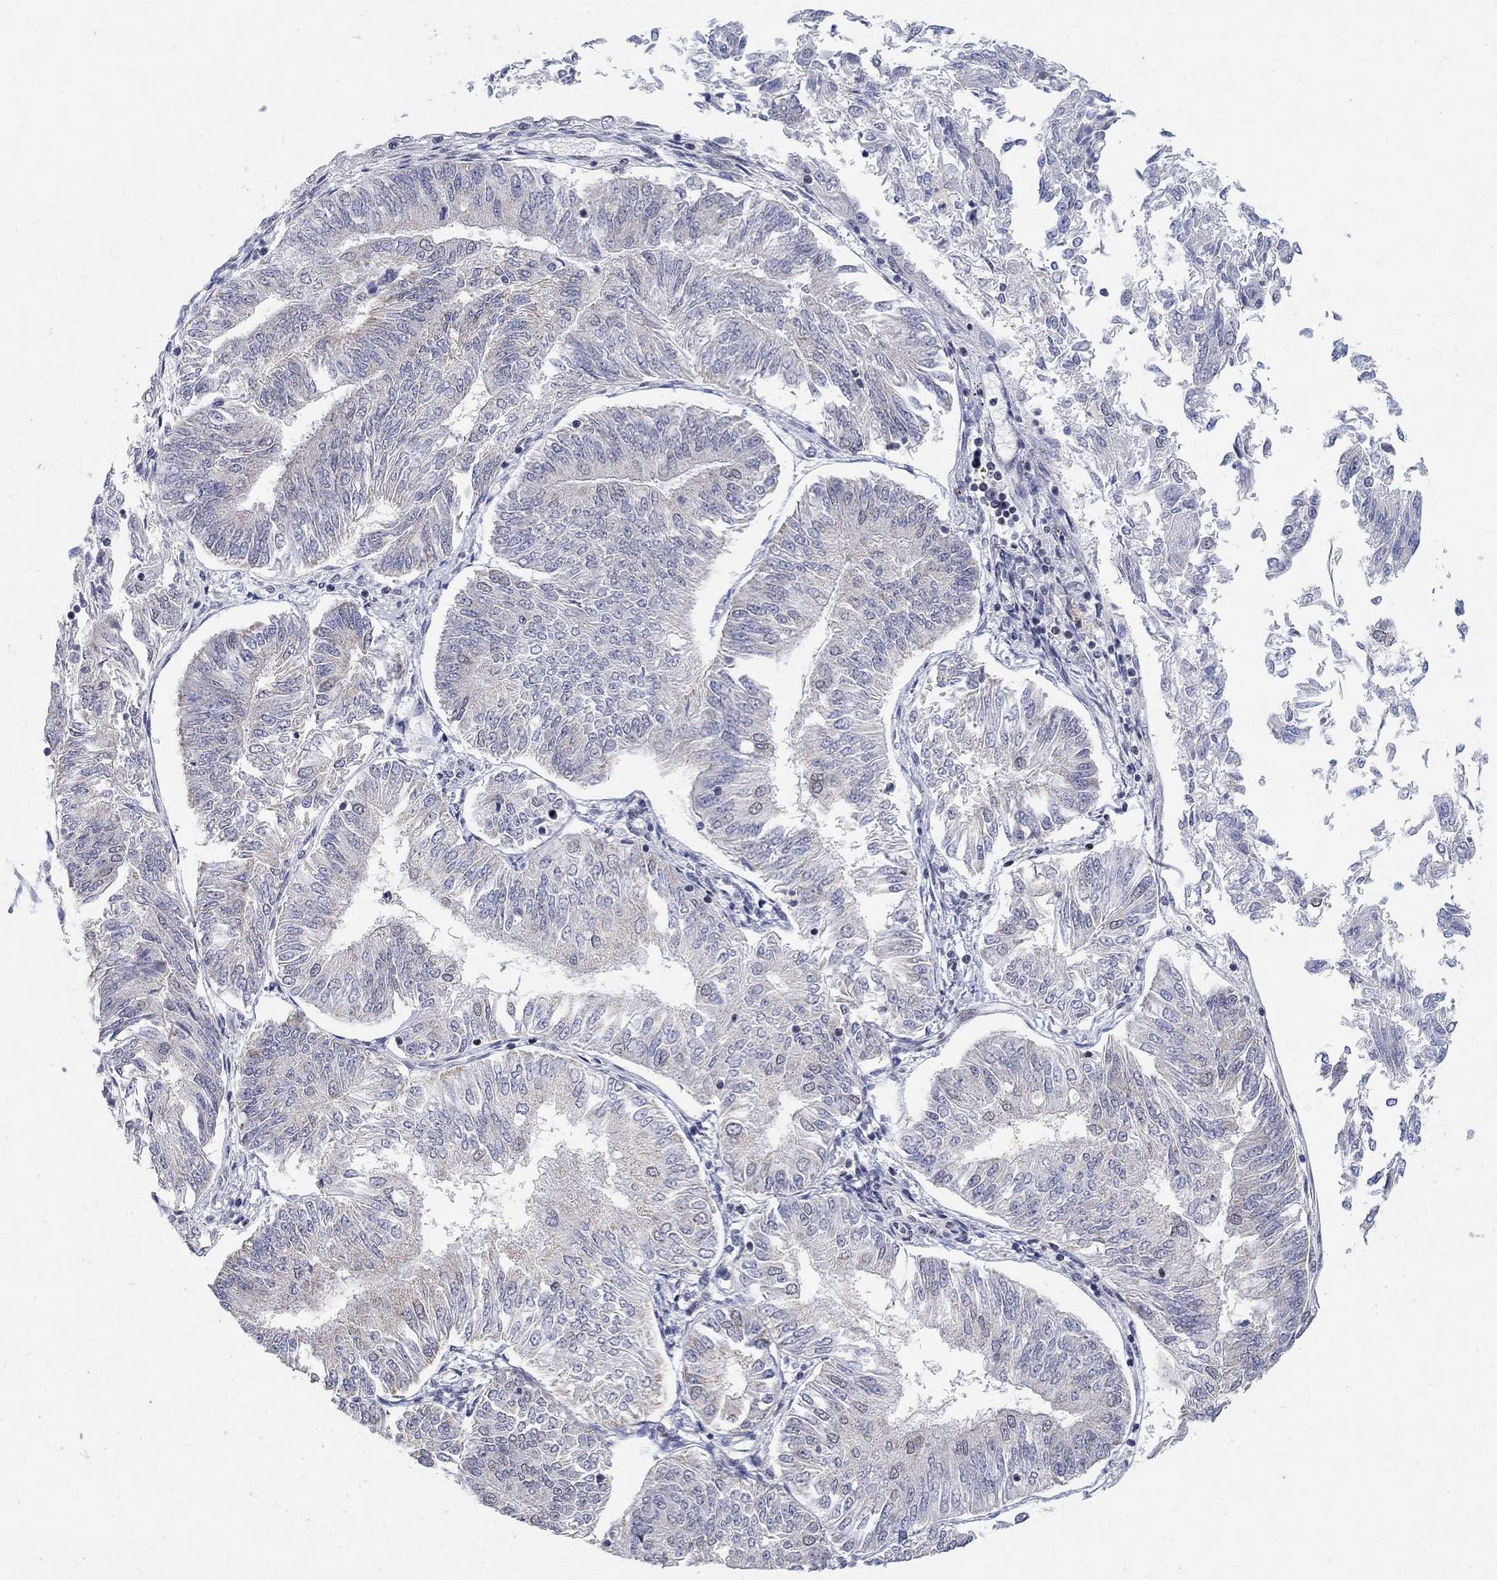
{"staining": {"intensity": "negative", "quantity": "none", "location": "none"}, "tissue": "endometrial cancer", "cell_type": "Tumor cells", "image_type": "cancer", "snomed": [{"axis": "morphology", "description": "Adenocarcinoma, NOS"}, {"axis": "topography", "description": "Endometrium"}], "caption": "Endometrial adenocarcinoma was stained to show a protein in brown. There is no significant positivity in tumor cells.", "gene": "KLF12", "patient": {"sex": "female", "age": 58}}